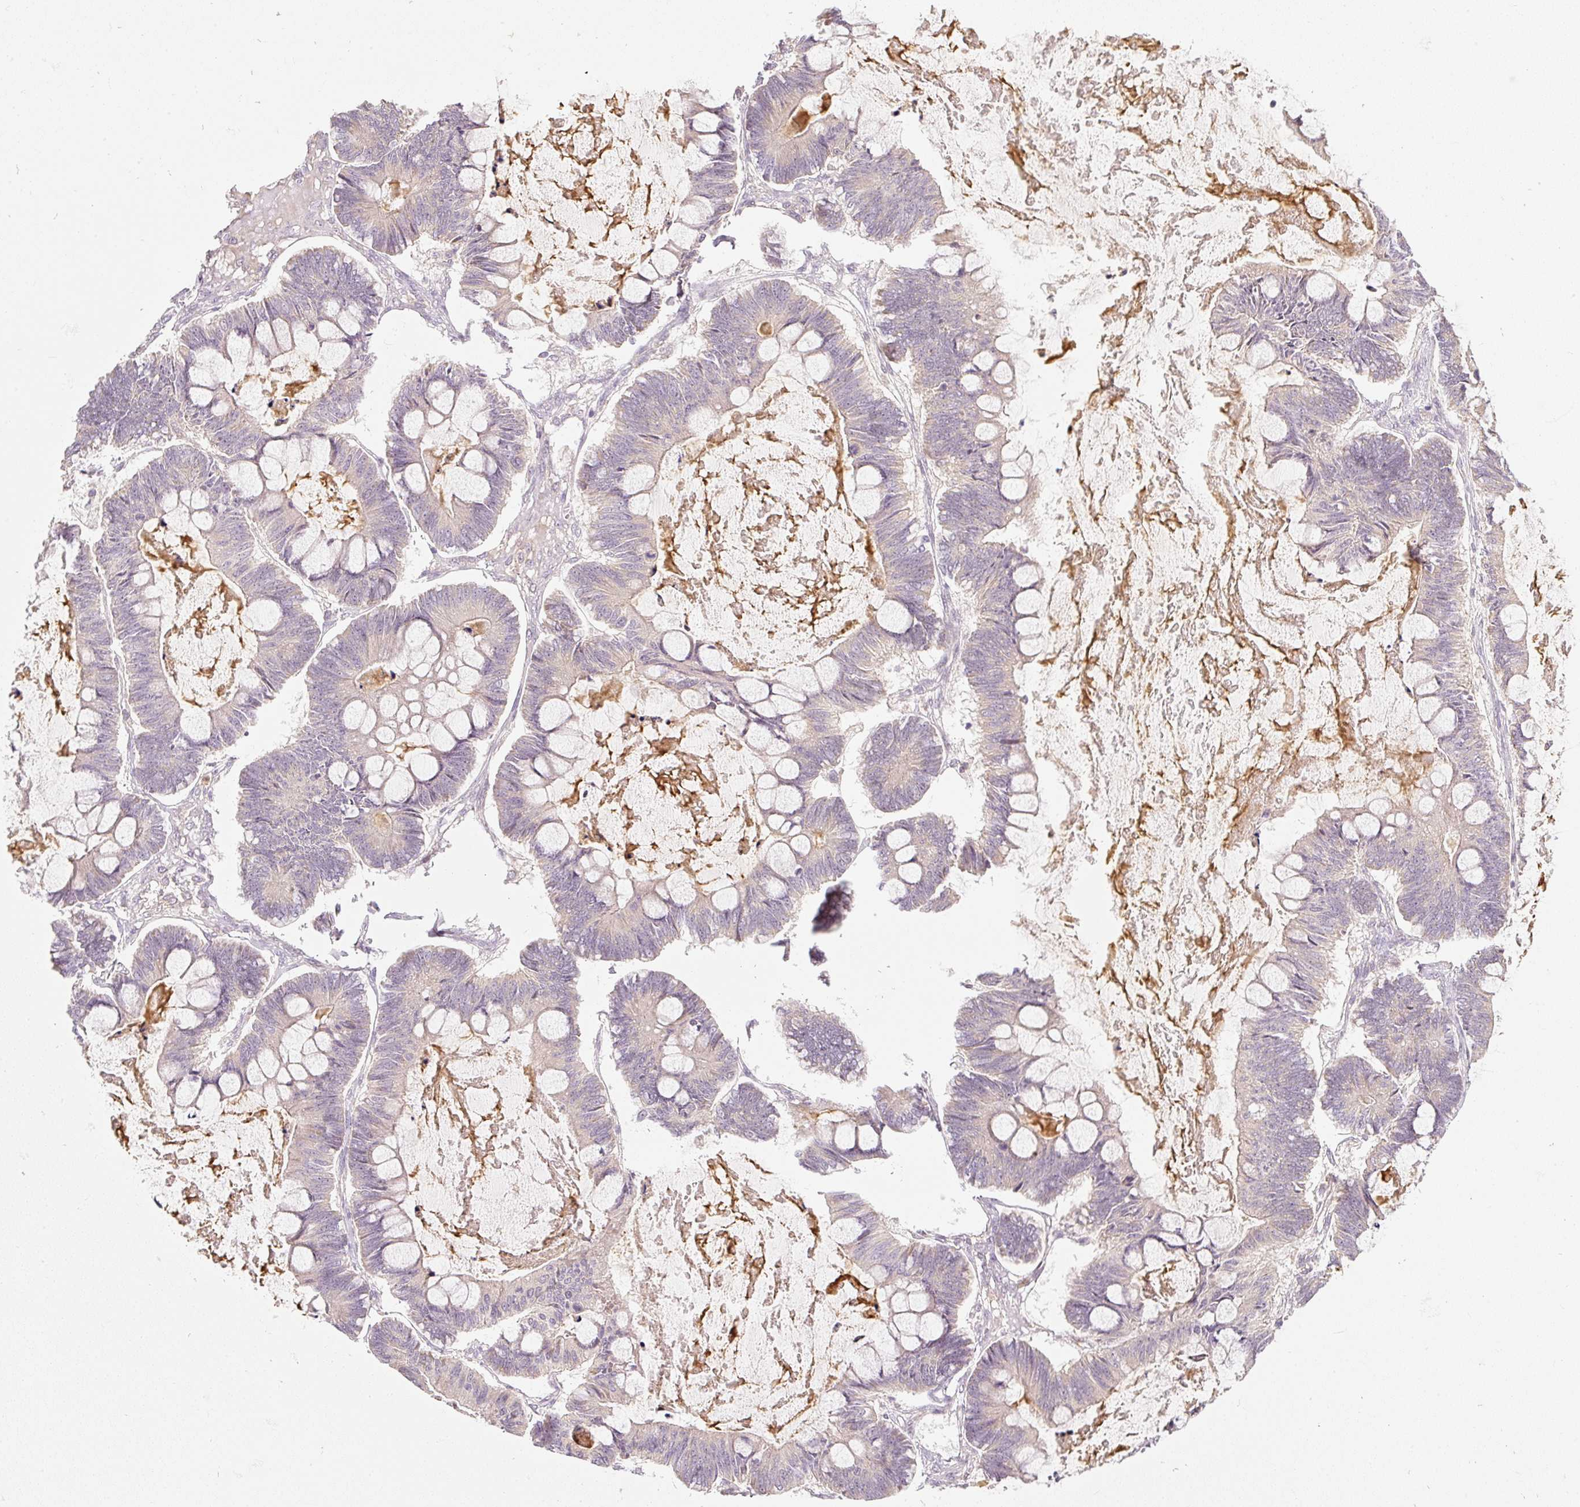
{"staining": {"intensity": "negative", "quantity": "none", "location": "none"}, "tissue": "ovarian cancer", "cell_type": "Tumor cells", "image_type": "cancer", "snomed": [{"axis": "morphology", "description": "Cystadenocarcinoma, mucinous, NOS"}, {"axis": "topography", "description": "Ovary"}], "caption": "An image of mucinous cystadenocarcinoma (ovarian) stained for a protein reveals no brown staining in tumor cells. The staining is performed using DAB brown chromogen with nuclei counter-stained in using hematoxylin.", "gene": "CTTNBP2", "patient": {"sex": "female", "age": 61}}